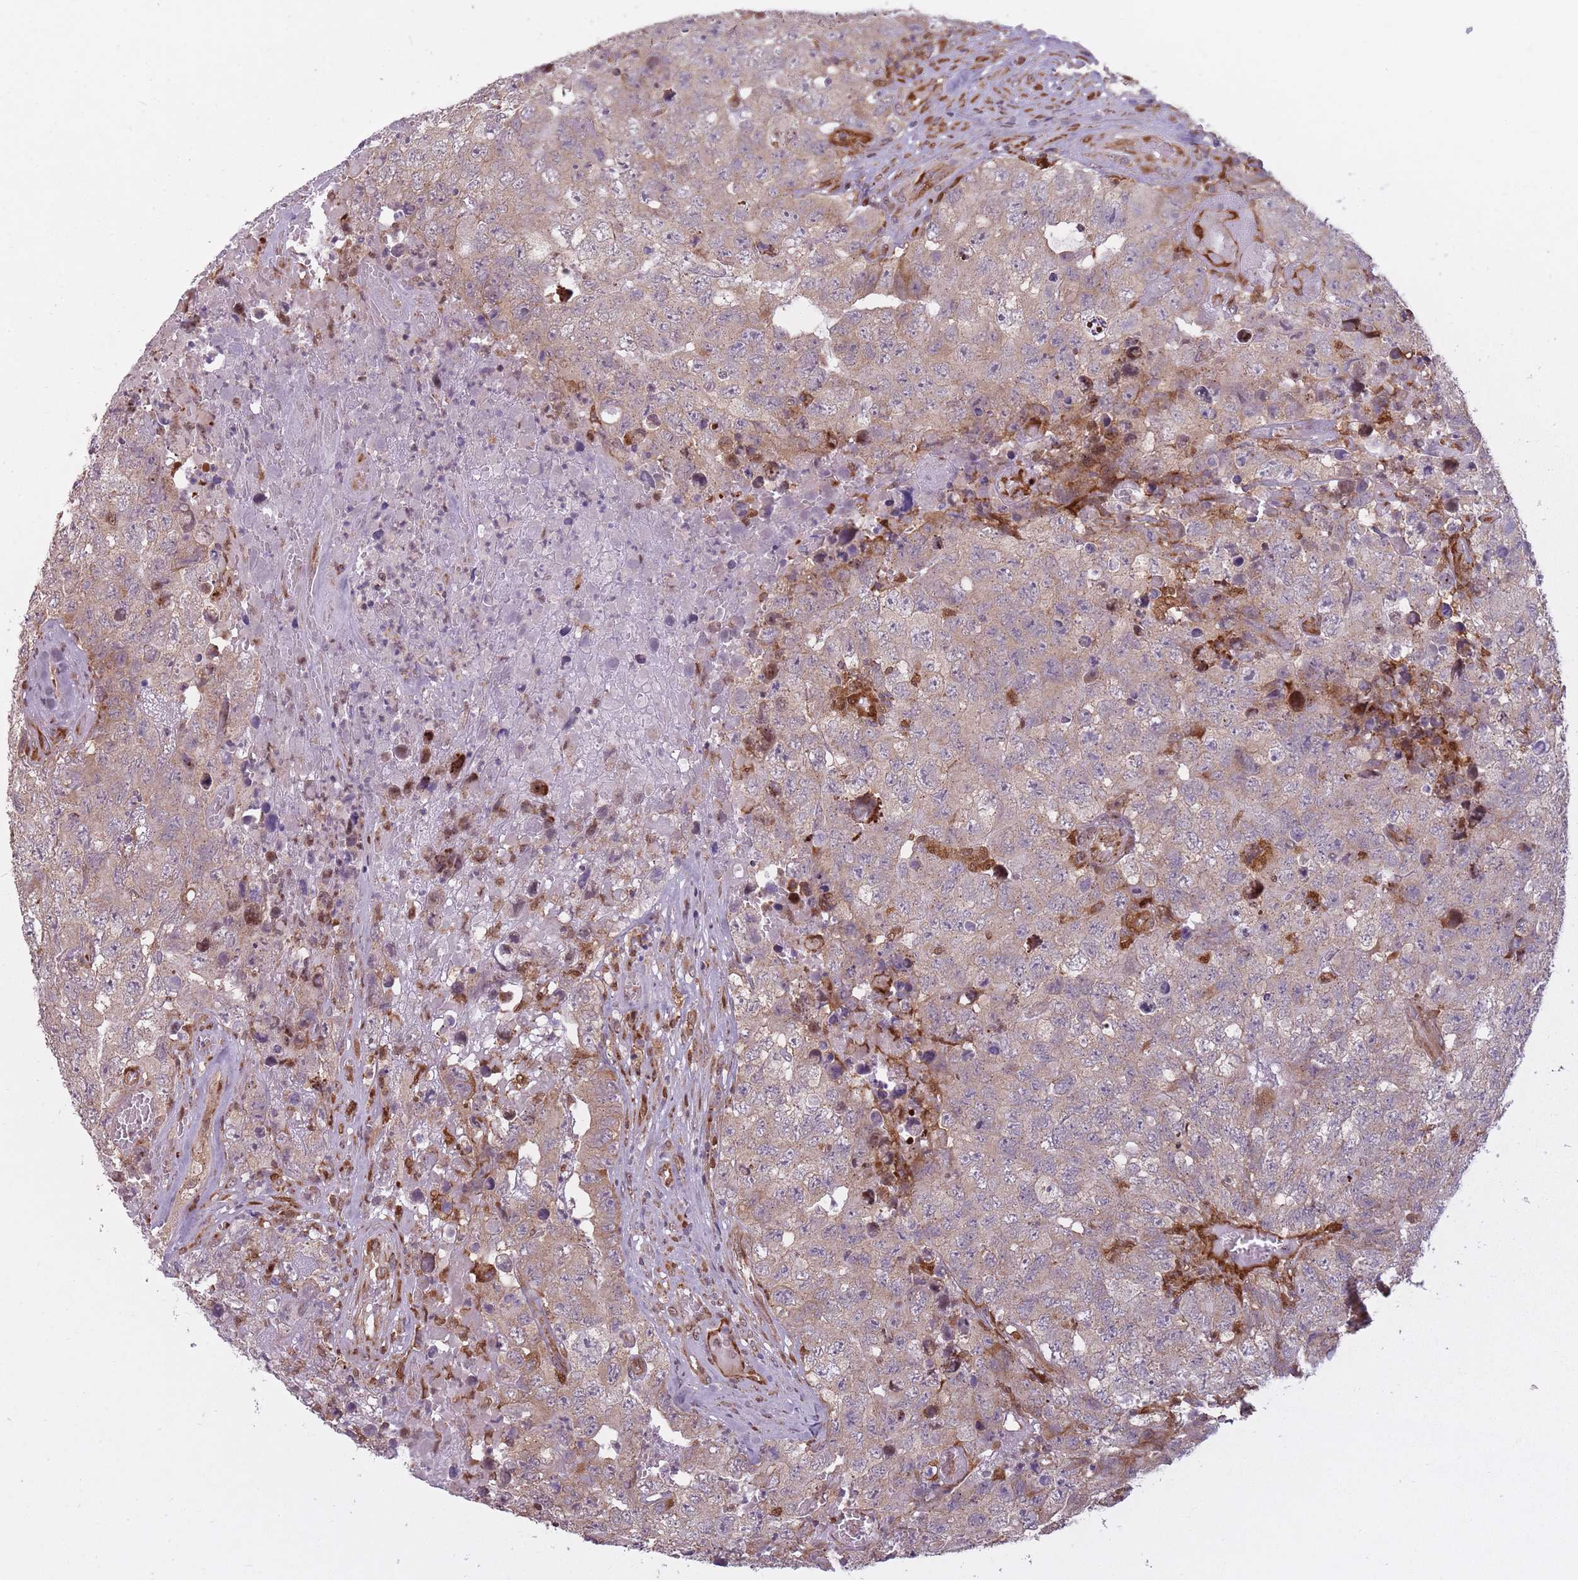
{"staining": {"intensity": "weak", "quantity": "25%-75%", "location": "cytoplasmic/membranous"}, "tissue": "testis cancer", "cell_type": "Tumor cells", "image_type": "cancer", "snomed": [{"axis": "morphology", "description": "Carcinoma, Embryonal, NOS"}, {"axis": "topography", "description": "Testis"}], "caption": "The immunohistochemical stain shows weak cytoplasmic/membranous positivity in tumor cells of embryonal carcinoma (testis) tissue. (IHC, brightfield microscopy, high magnification).", "gene": "LGALS9", "patient": {"sex": "male", "age": 31}}